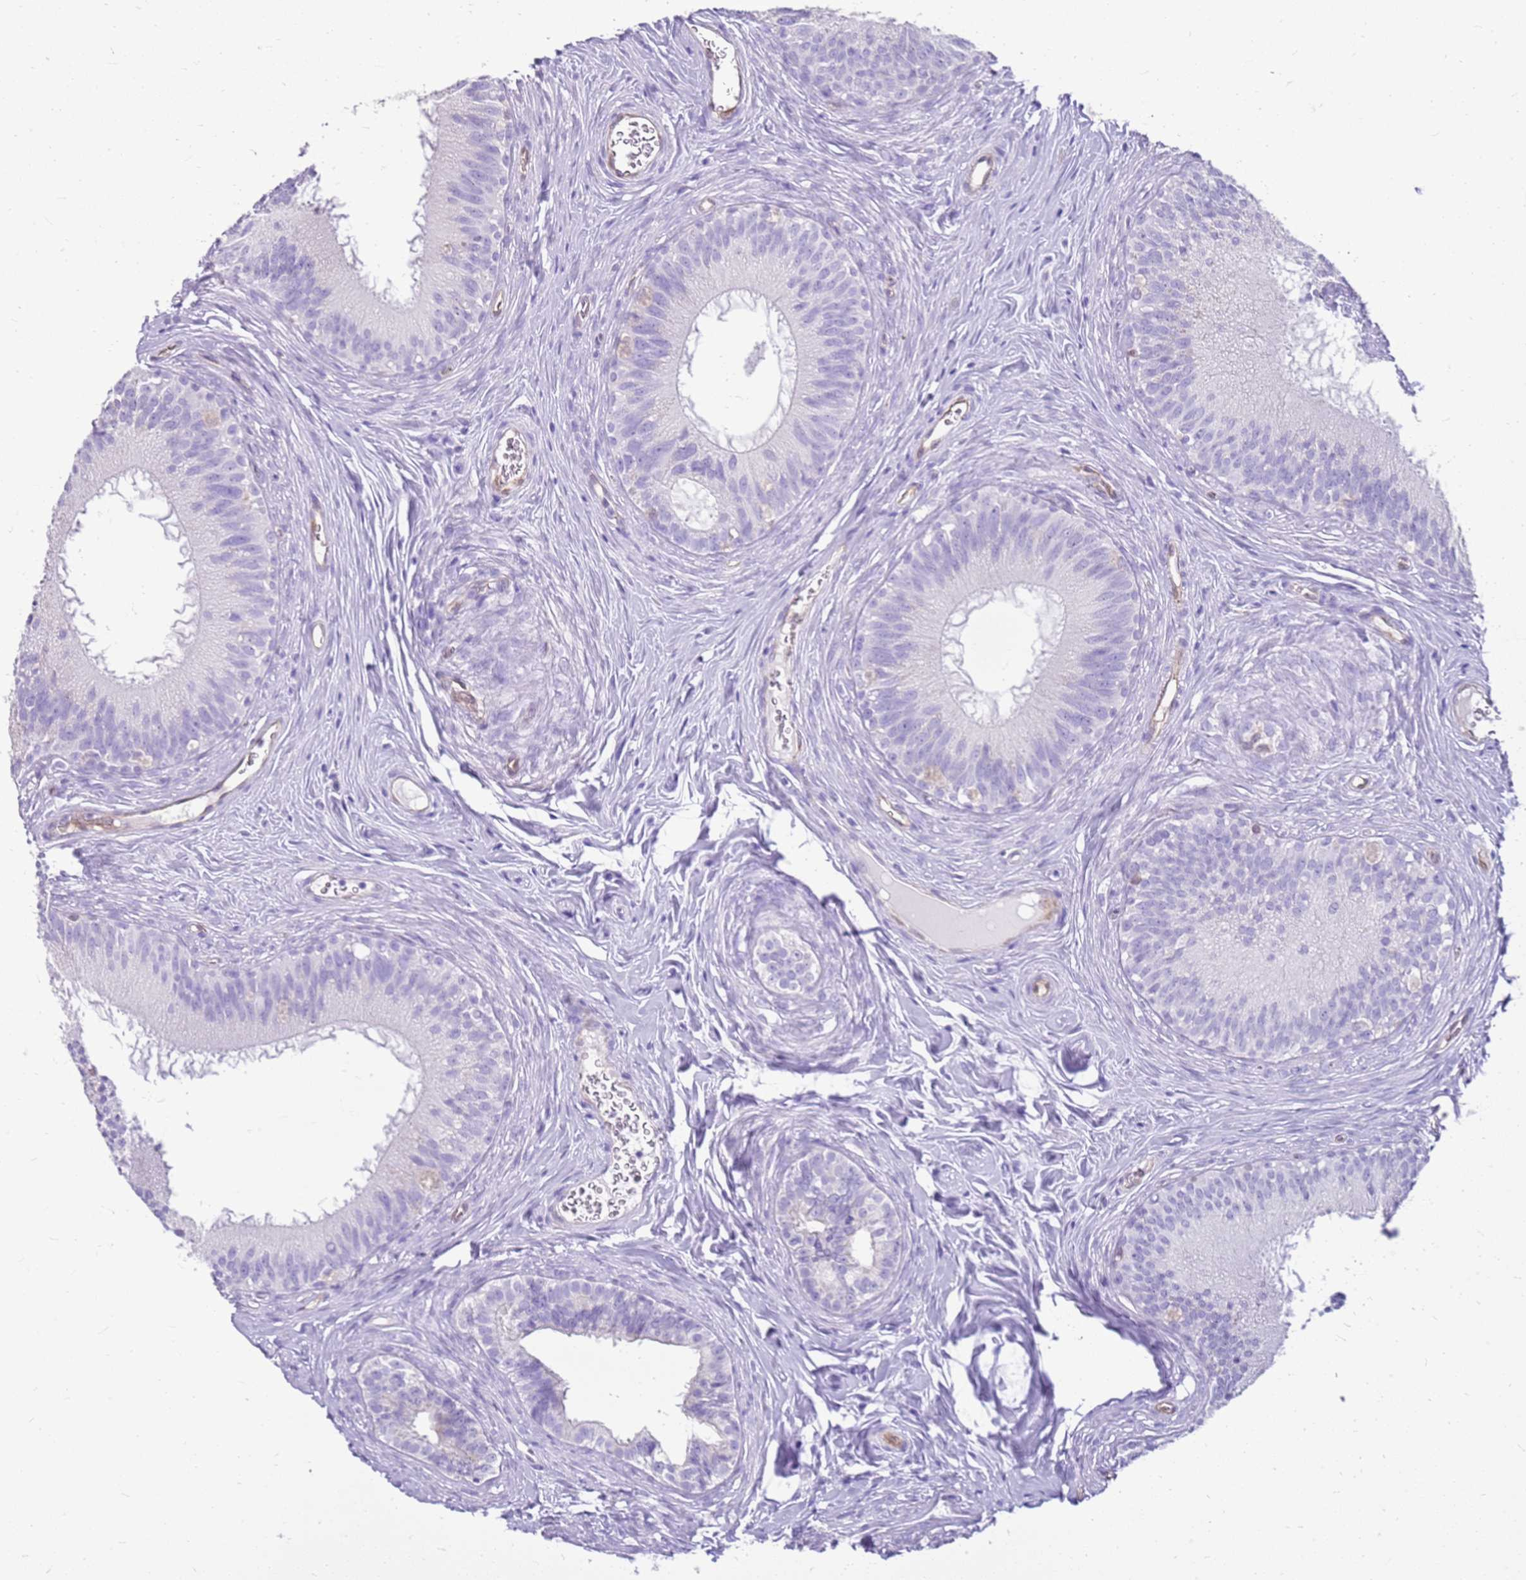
{"staining": {"intensity": "negative", "quantity": "none", "location": "none"}, "tissue": "epididymis", "cell_type": "Glandular cells", "image_type": "normal", "snomed": [{"axis": "morphology", "description": "Normal tissue, NOS"}, {"axis": "topography", "description": "Epididymis"}], "caption": "A histopathology image of epididymis stained for a protein demonstrates no brown staining in glandular cells. (DAB (3,3'-diaminobenzidine) immunohistochemistry (IHC), high magnification).", "gene": "SULT1E1", "patient": {"sex": "male", "age": 38}}